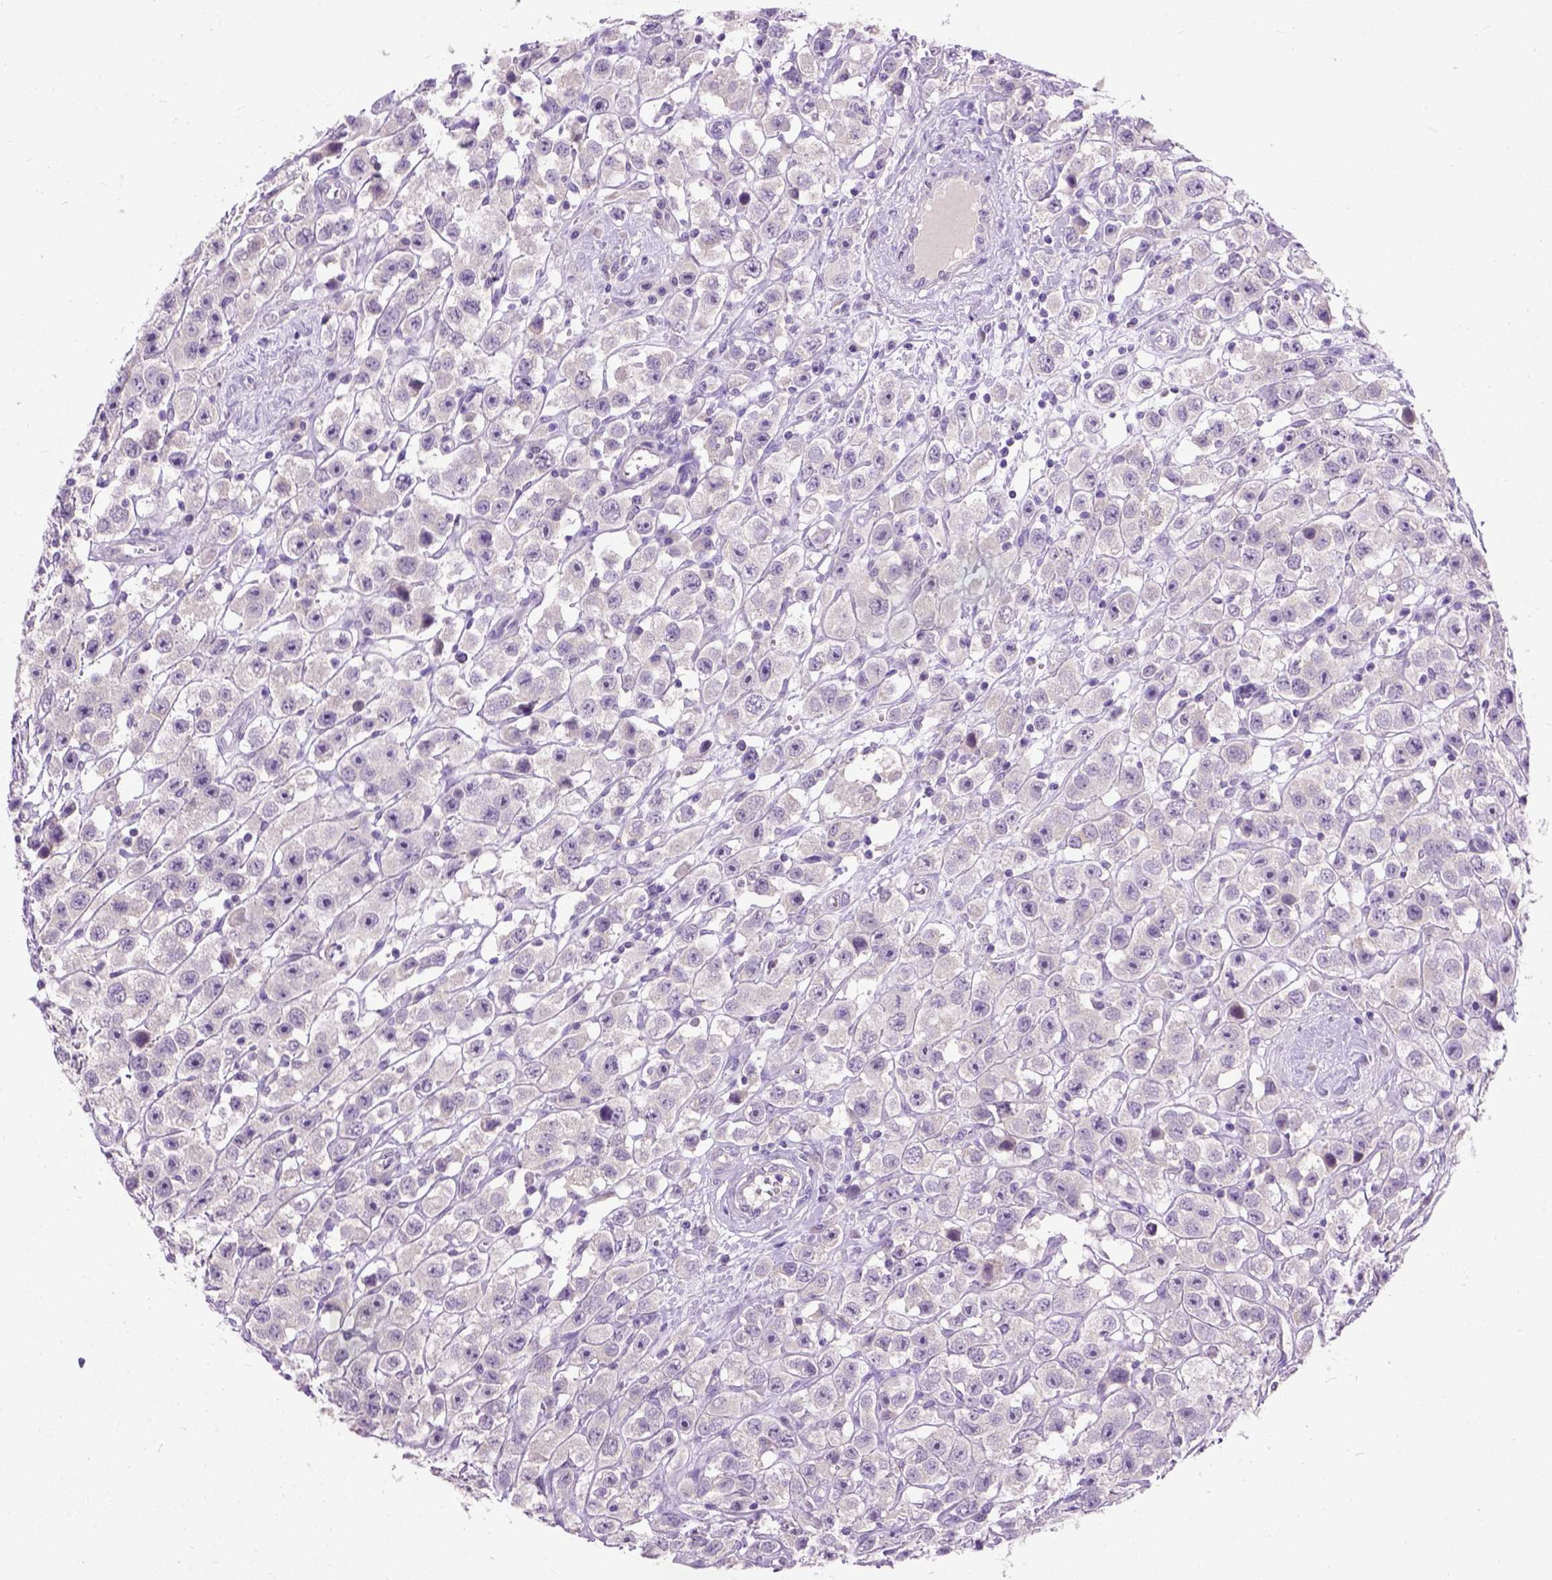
{"staining": {"intensity": "negative", "quantity": "none", "location": "none"}, "tissue": "testis cancer", "cell_type": "Tumor cells", "image_type": "cancer", "snomed": [{"axis": "morphology", "description": "Seminoma, NOS"}, {"axis": "topography", "description": "Testis"}], "caption": "Immunohistochemical staining of testis cancer (seminoma) displays no significant positivity in tumor cells.", "gene": "MAPT", "patient": {"sex": "male", "age": 45}}